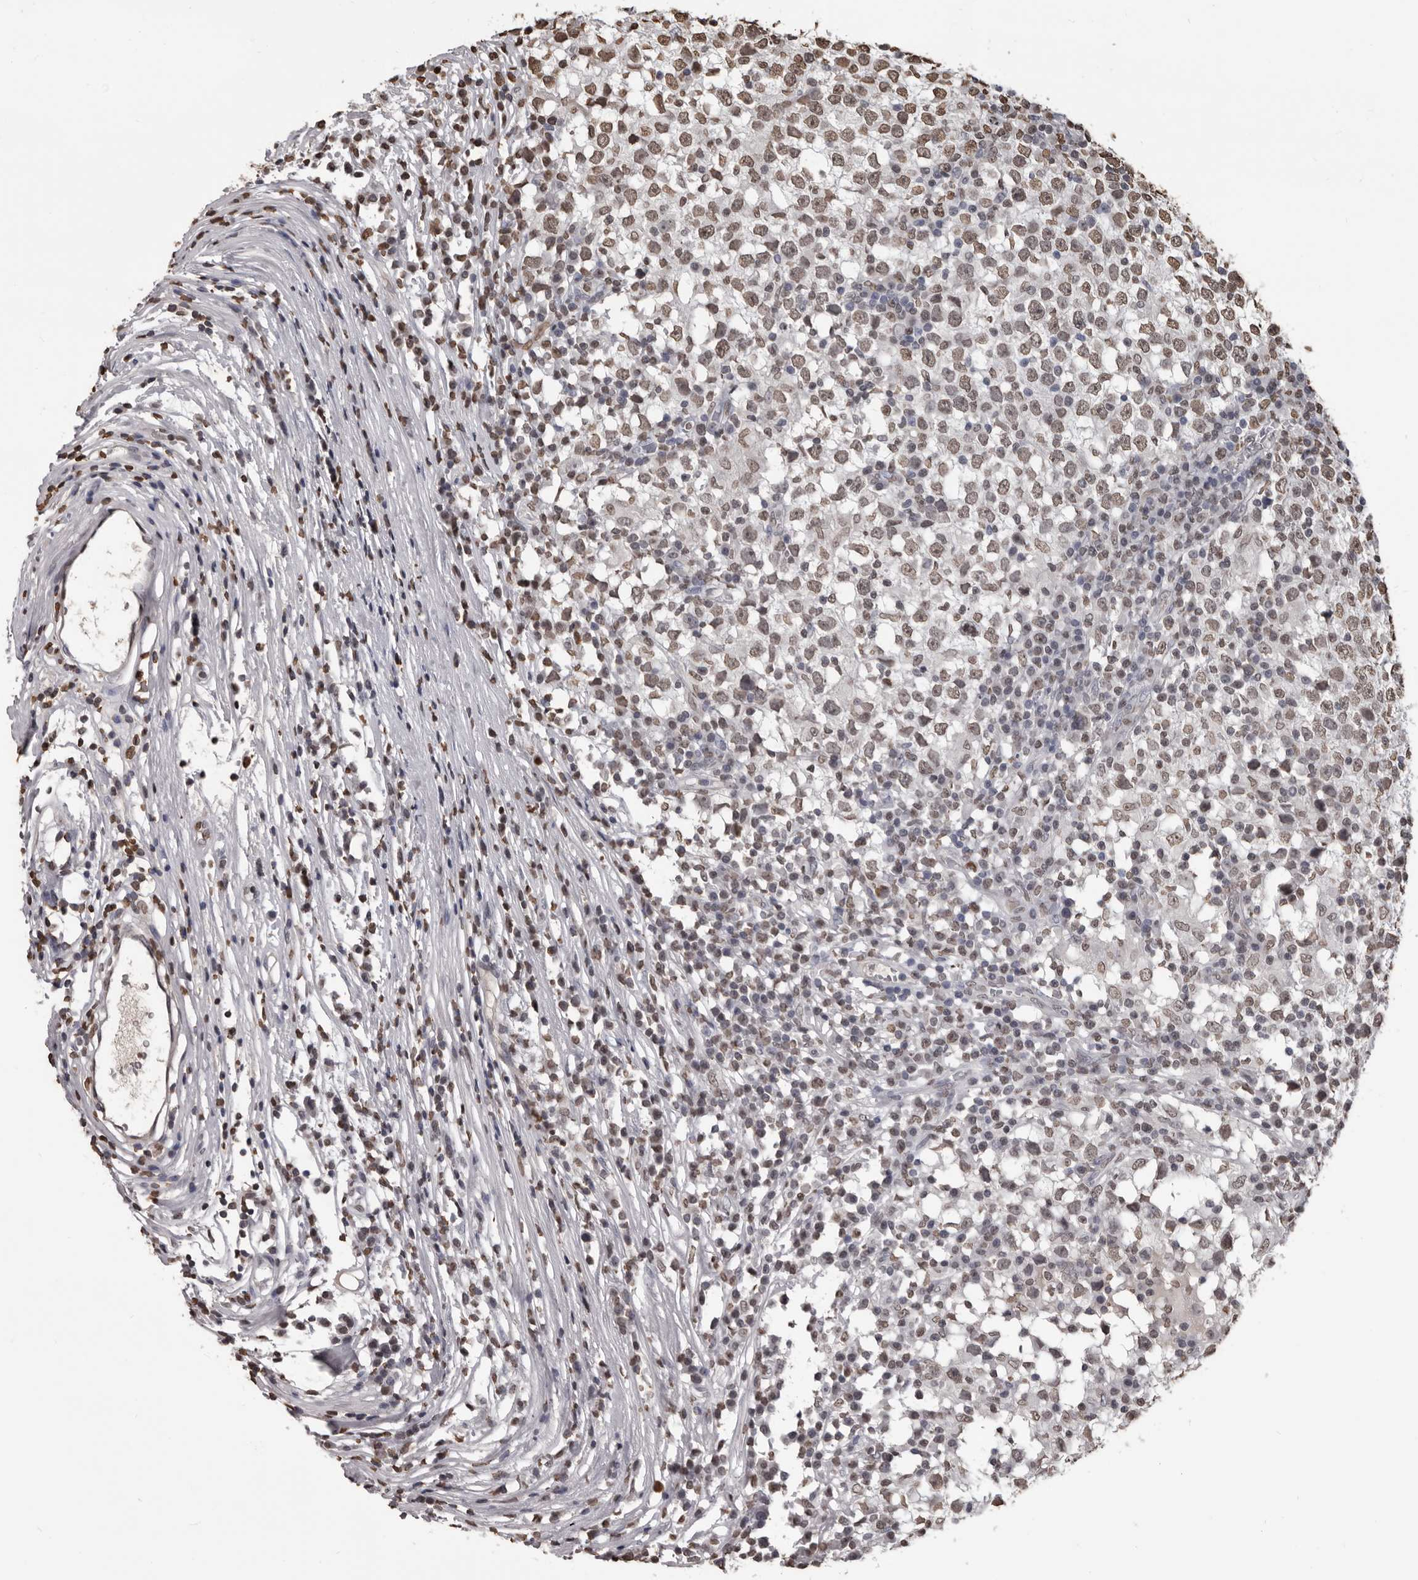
{"staining": {"intensity": "moderate", "quantity": ">75%", "location": "nuclear"}, "tissue": "testis cancer", "cell_type": "Tumor cells", "image_type": "cancer", "snomed": [{"axis": "morphology", "description": "Seminoma, NOS"}, {"axis": "topography", "description": "Testis"}], "caption": "A micrograph showing moderate nuclear staining in approximately >75% of tumor cells in seminoma (testis), as visualized by brown immunohistochemical staining.", "gene": "AHR", "patient": {"sex": "male", "age": 65}}